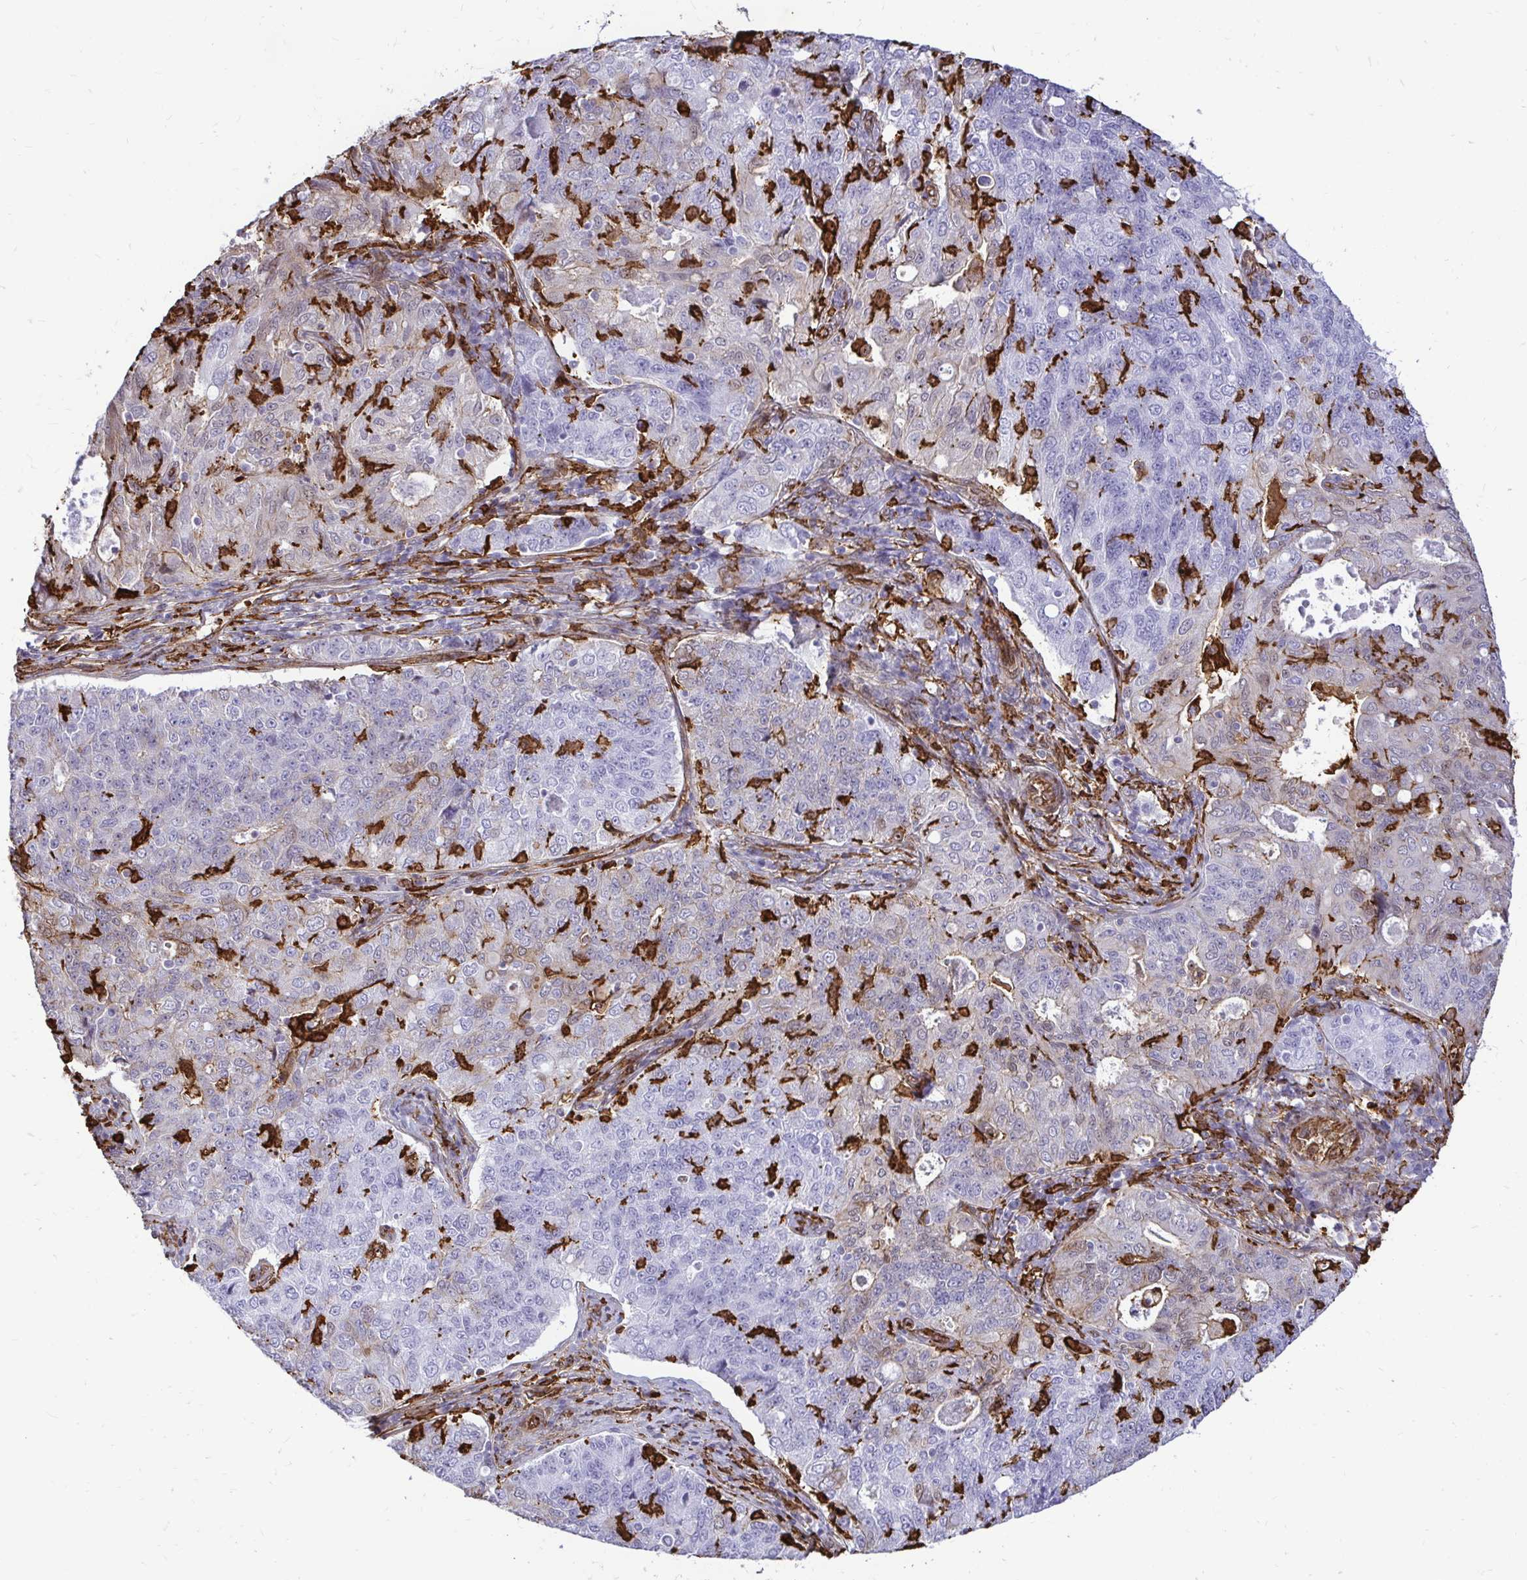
{"staining": {"intensity": "negative", "quantity": "none", "location": "none"}, "tissue": "endometrial cancer", "cell_type": "Tumor cells", "image_type": "cancer", "snomed": [{"axis": "morphology", "description": "Adenocarcinoma, NOS"}, {"axis": "topography", "description": "Endometrium"}], "caption": "Tumor cells are negative for brown protein staining in adenocarcinoma (endometrial). The staining is performed using DAB (3,3'-diaminobenzidine) brown chromogen with nuclei counter-stained in using hematoxylin.", "gene": "GSN", "patient": {"sex": "female", "age": 43}}